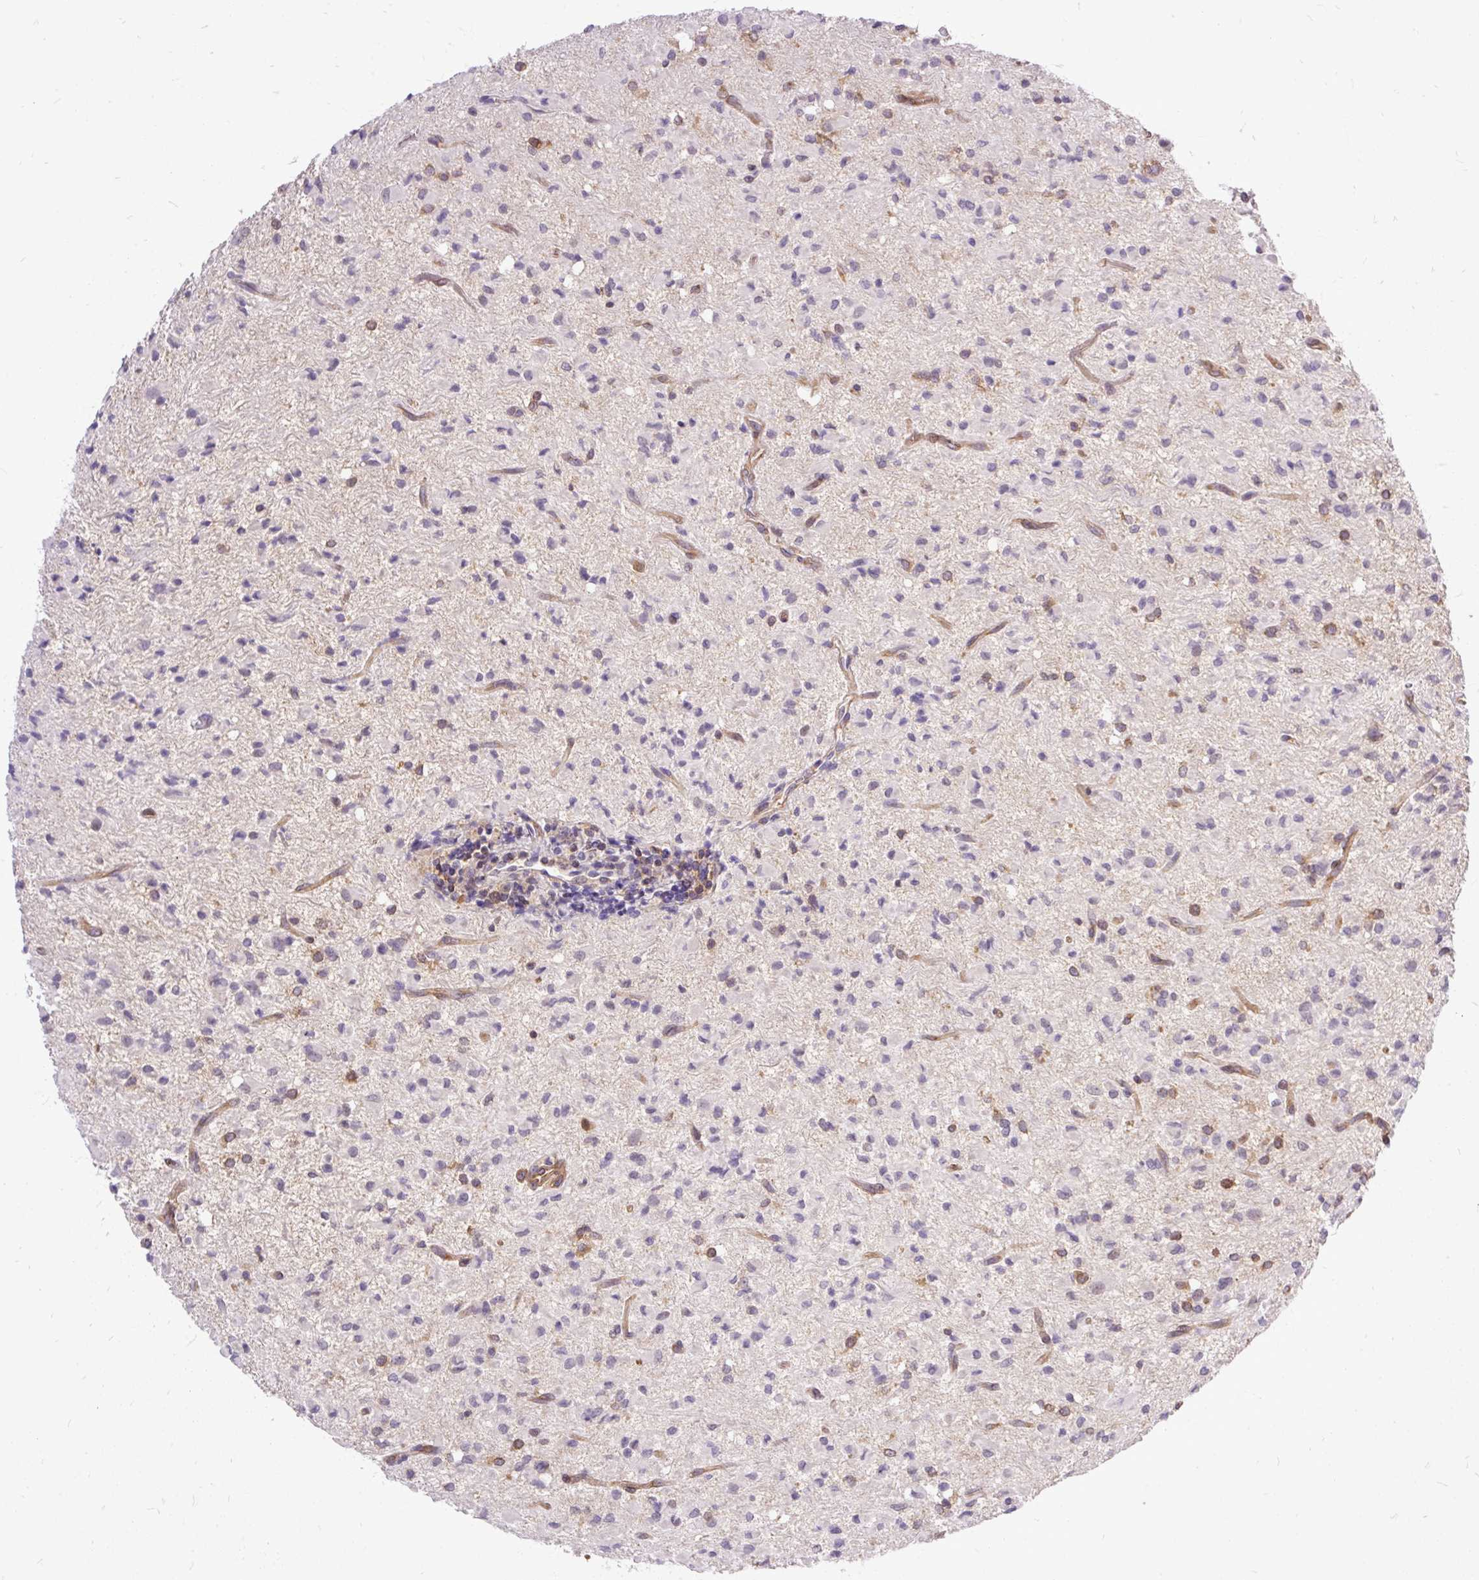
{"staining": {"intensity": "moderate", "quantity": "<25%", "location": "cytoplasmic/membranous"}, "tissue": "glioma", "cell_type": "Tumor cells", "image_type": "cancer", "snomed": [{"axis": "morphology", "description": "Glioma, malignant, Low grade"}, {"axis": "topography", "description": "Brain"}], "caption": "A brown stain shows moderate cytoplasmic/membranous staining of a protein in human malignant glioma (low-grade) tumor cells.", "gene": "TRIM17", "patient": {"sex": "female", "age": 33}}